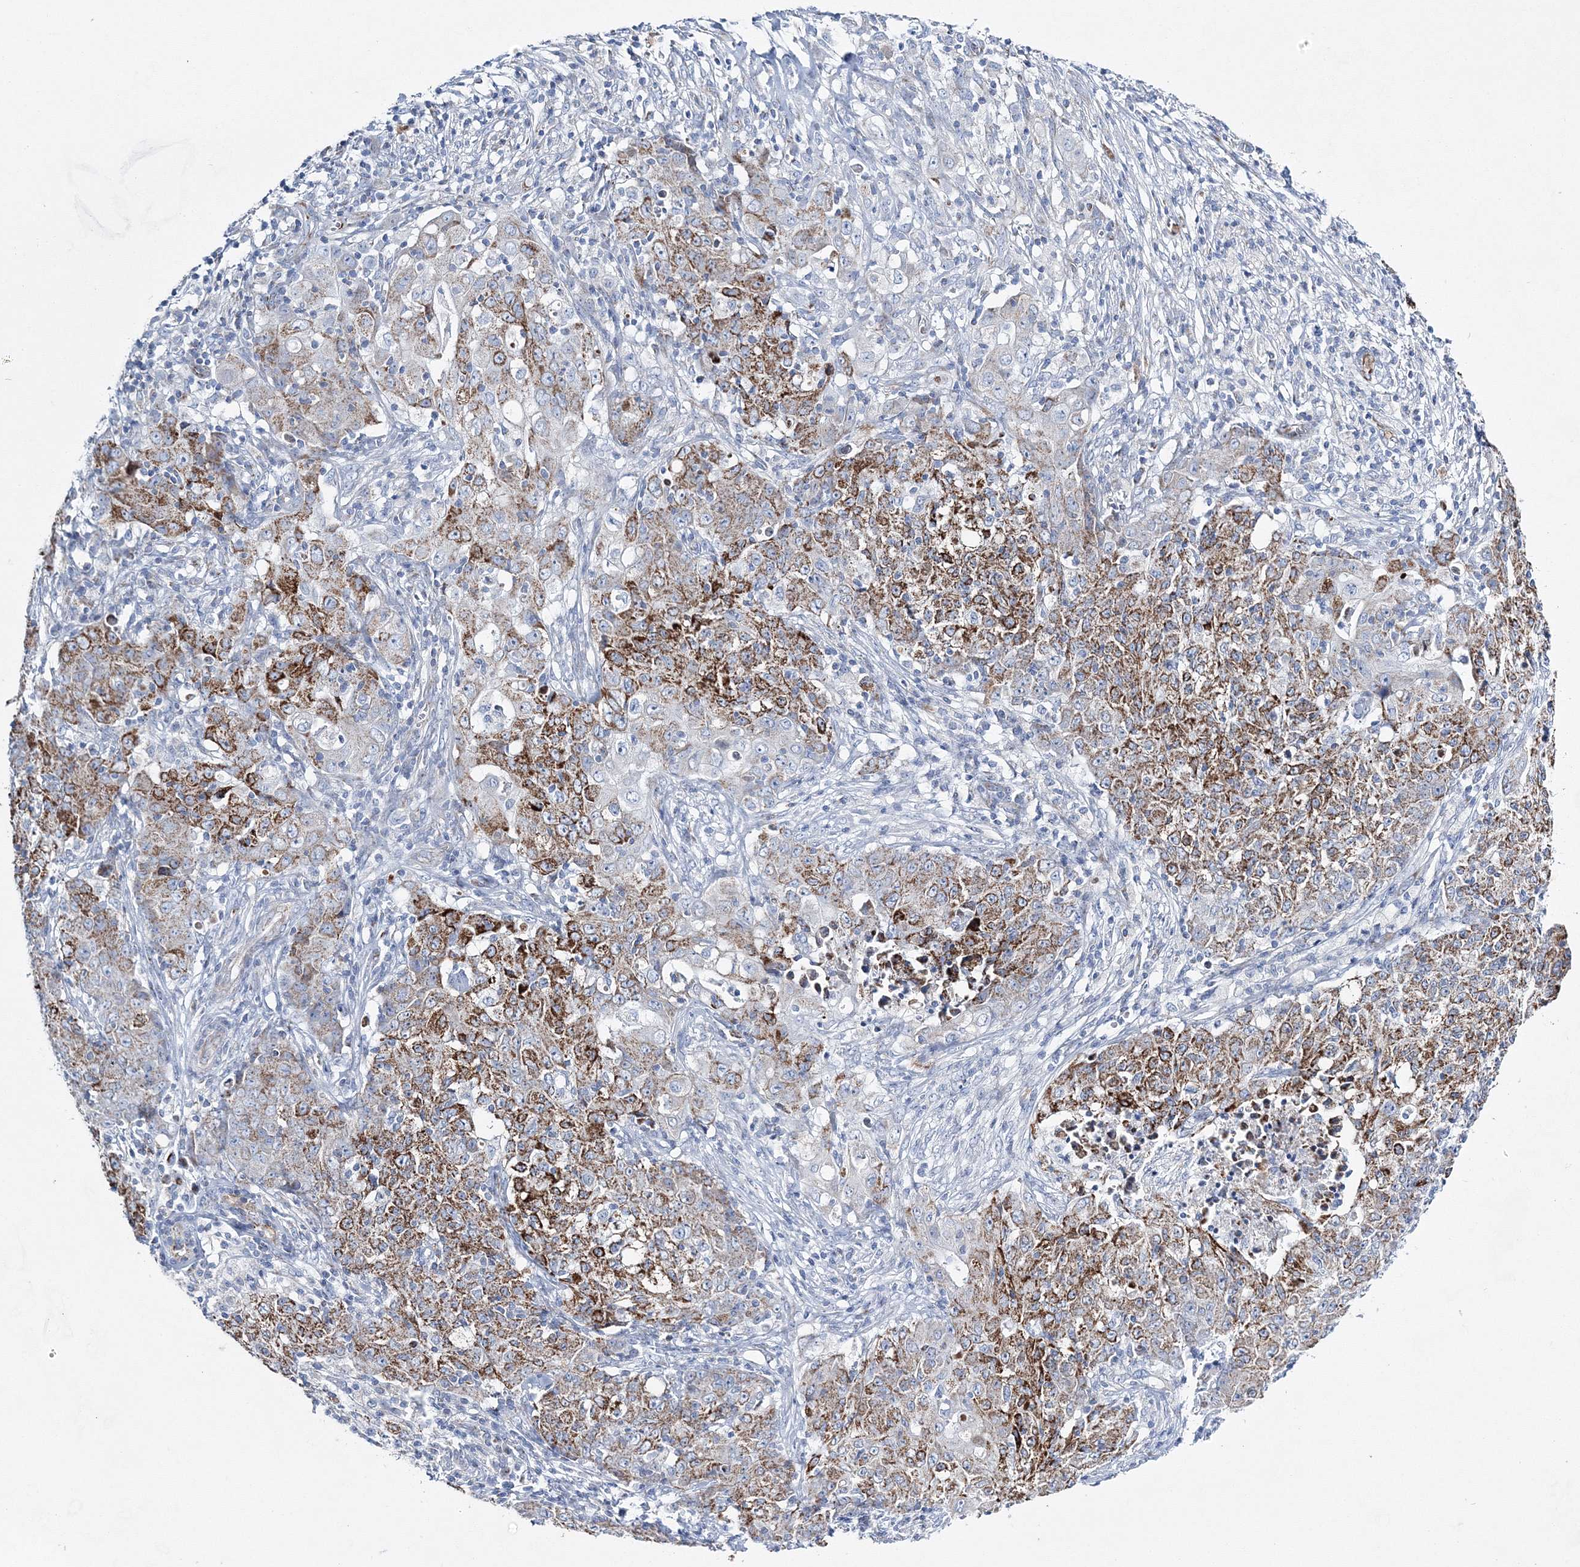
{"staining": {"intensity": "moderate", "quantity": ">75%", "location": "cytoplasmic/membranous"}, "tissue": "ovarian cancer", "cell_type": "Tumor cells", "image_type": "cancer", "snomed": [{"axis": "morphology", "description": "Carcinoma, endometroid"}, {"axis": "topography", "description": "Ovary"}], "caption": "Immunohistochemical staining of ovarian cancer (endometroid carcinoma) demonstrates medium levels of moderate cytoplasmic/membranous positivity in approximately >75% of tumor cells. Using DAB (brown) and hematoxylin (blue) stains, captured at high magnification using brightfield microscopy.", "gene": "HIBCH", "patient": {"sex": "female", "age": 42}}